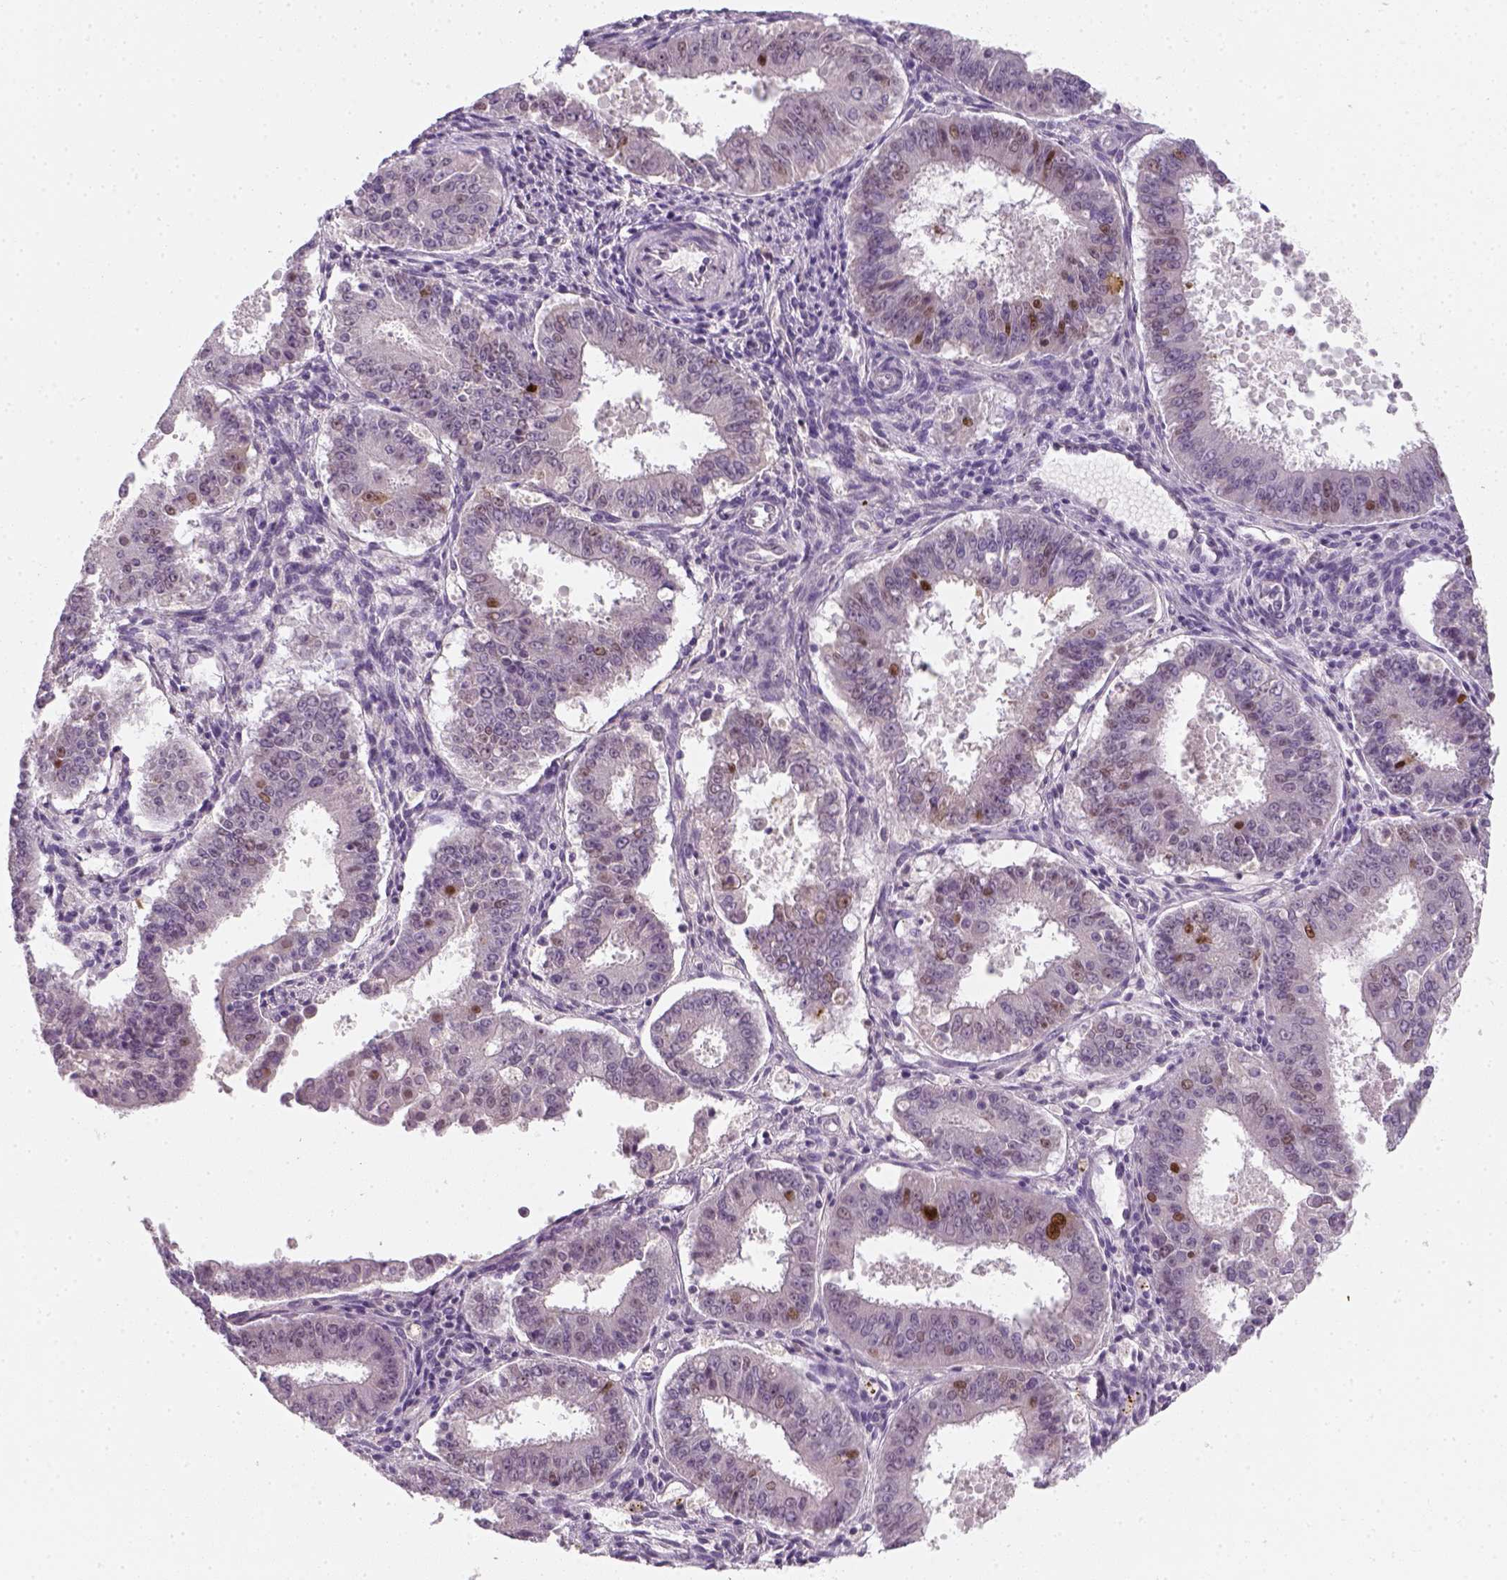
{"staining": {"intensity": "weak", "quantity": "<25%", "location": "nuclear"}, "tissue": "ovarian cancer", "cell_type": "Tumor cells", "image_type": "cancer", "snomed": [{"axis": "morphology", "description": "Carcinoma, endometroid"}, {"axis": "topography", "description": "Ovary"}], "caption": "IHC image of human ovarian endometroid carcinoma stained for a protein (brown), which displays no staining in tumor cells.", "gene": "TP53", "patient": {"sex": "female", "age": 42}}